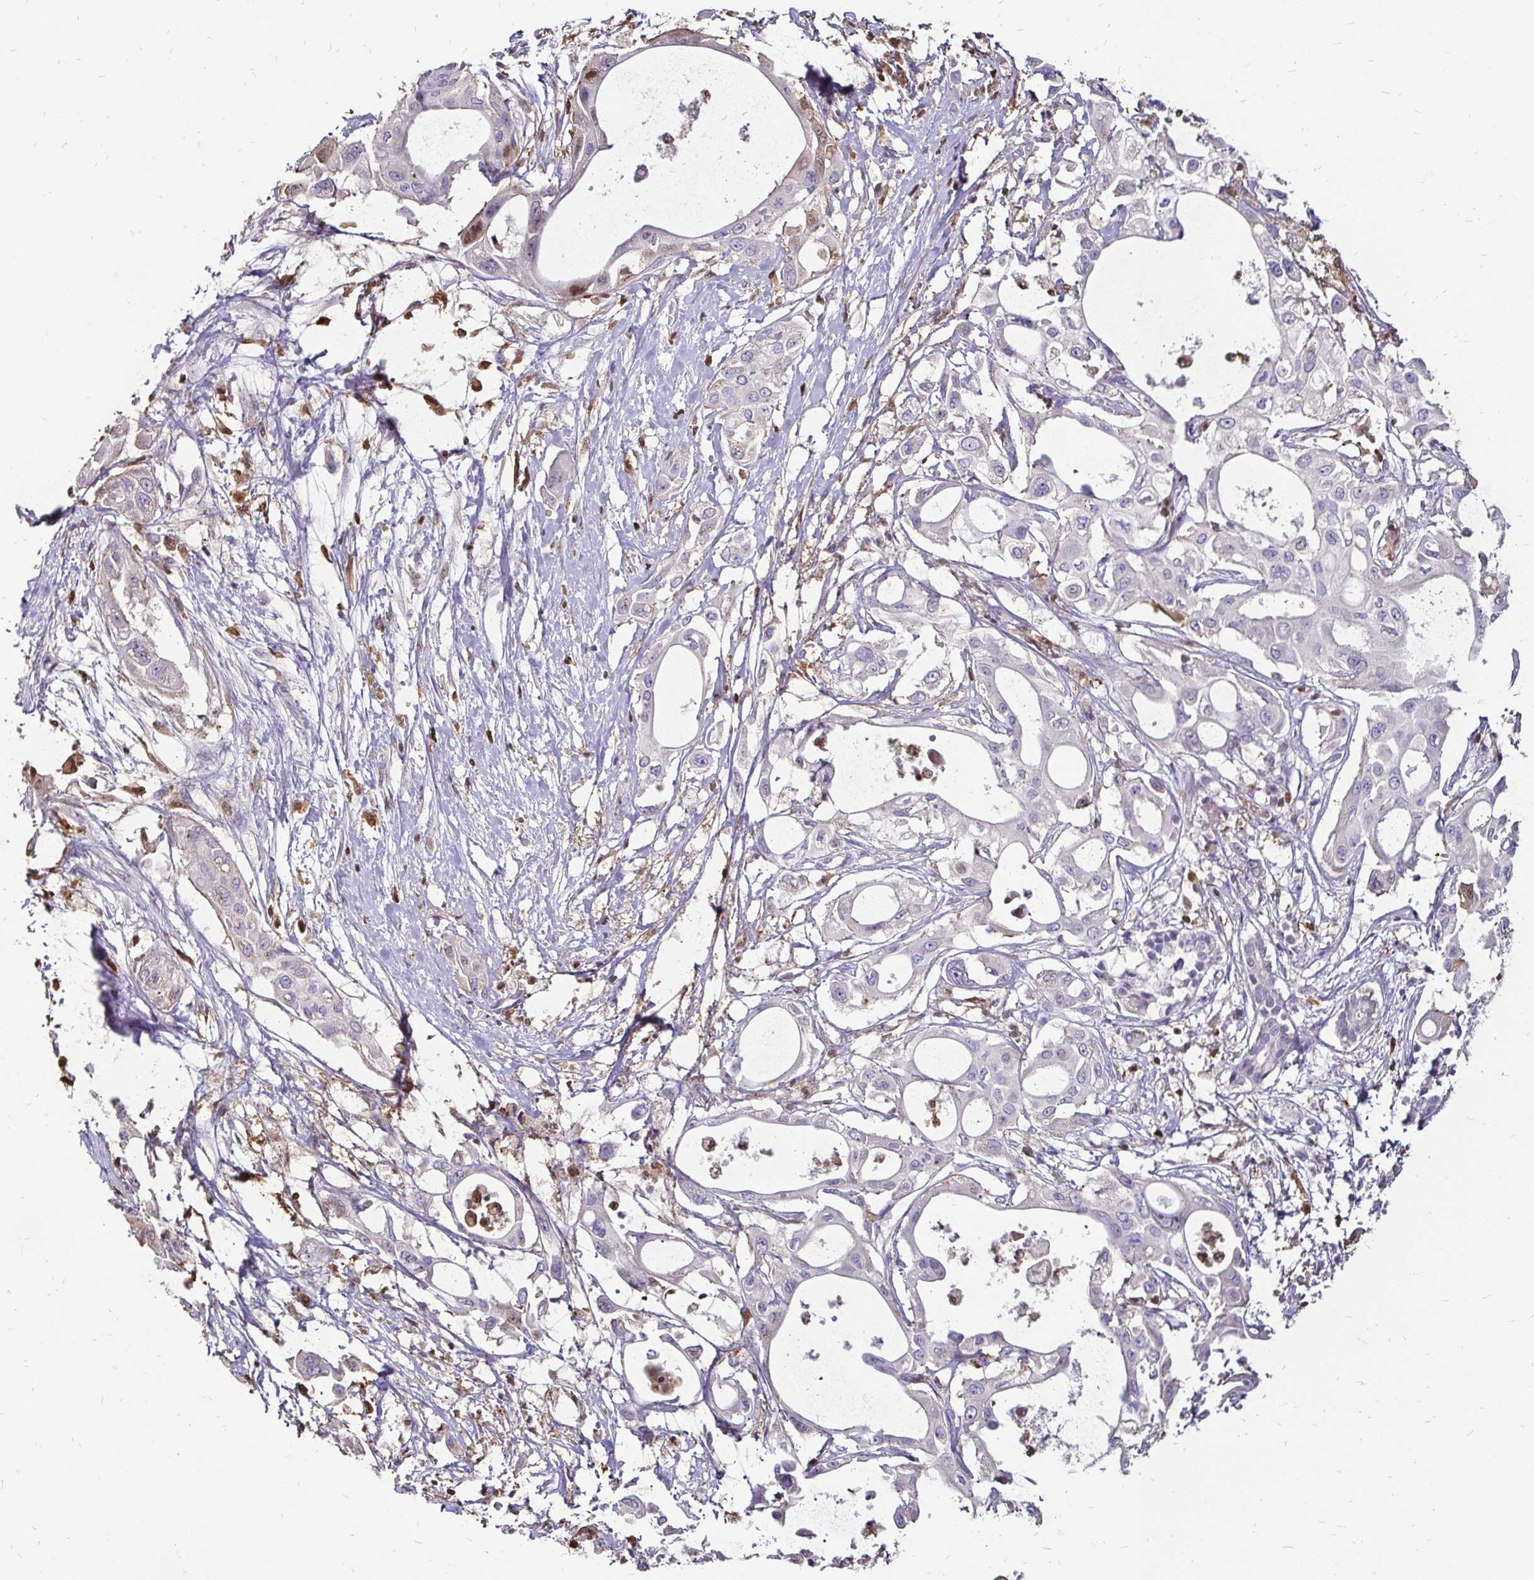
{"staining": {"intensity": "negative", "quantity": "none", "location": "none"}, "tissue": "pancreatic cancer", "cell_type": "Tumor cells", "image_type": "cancer", "snomed": [{"axis": "morphology", "description": "Adenocarcinoma, NOS"}, {"axis": "topography", "description": "Pancreas"}], "caption": "This is an IHC histopathology image of adenocarcinoma (pancreatic). There is no expression in tumor cells.", "gene": "ZFP1", "patient": {"sex": "female", "age": 68}}